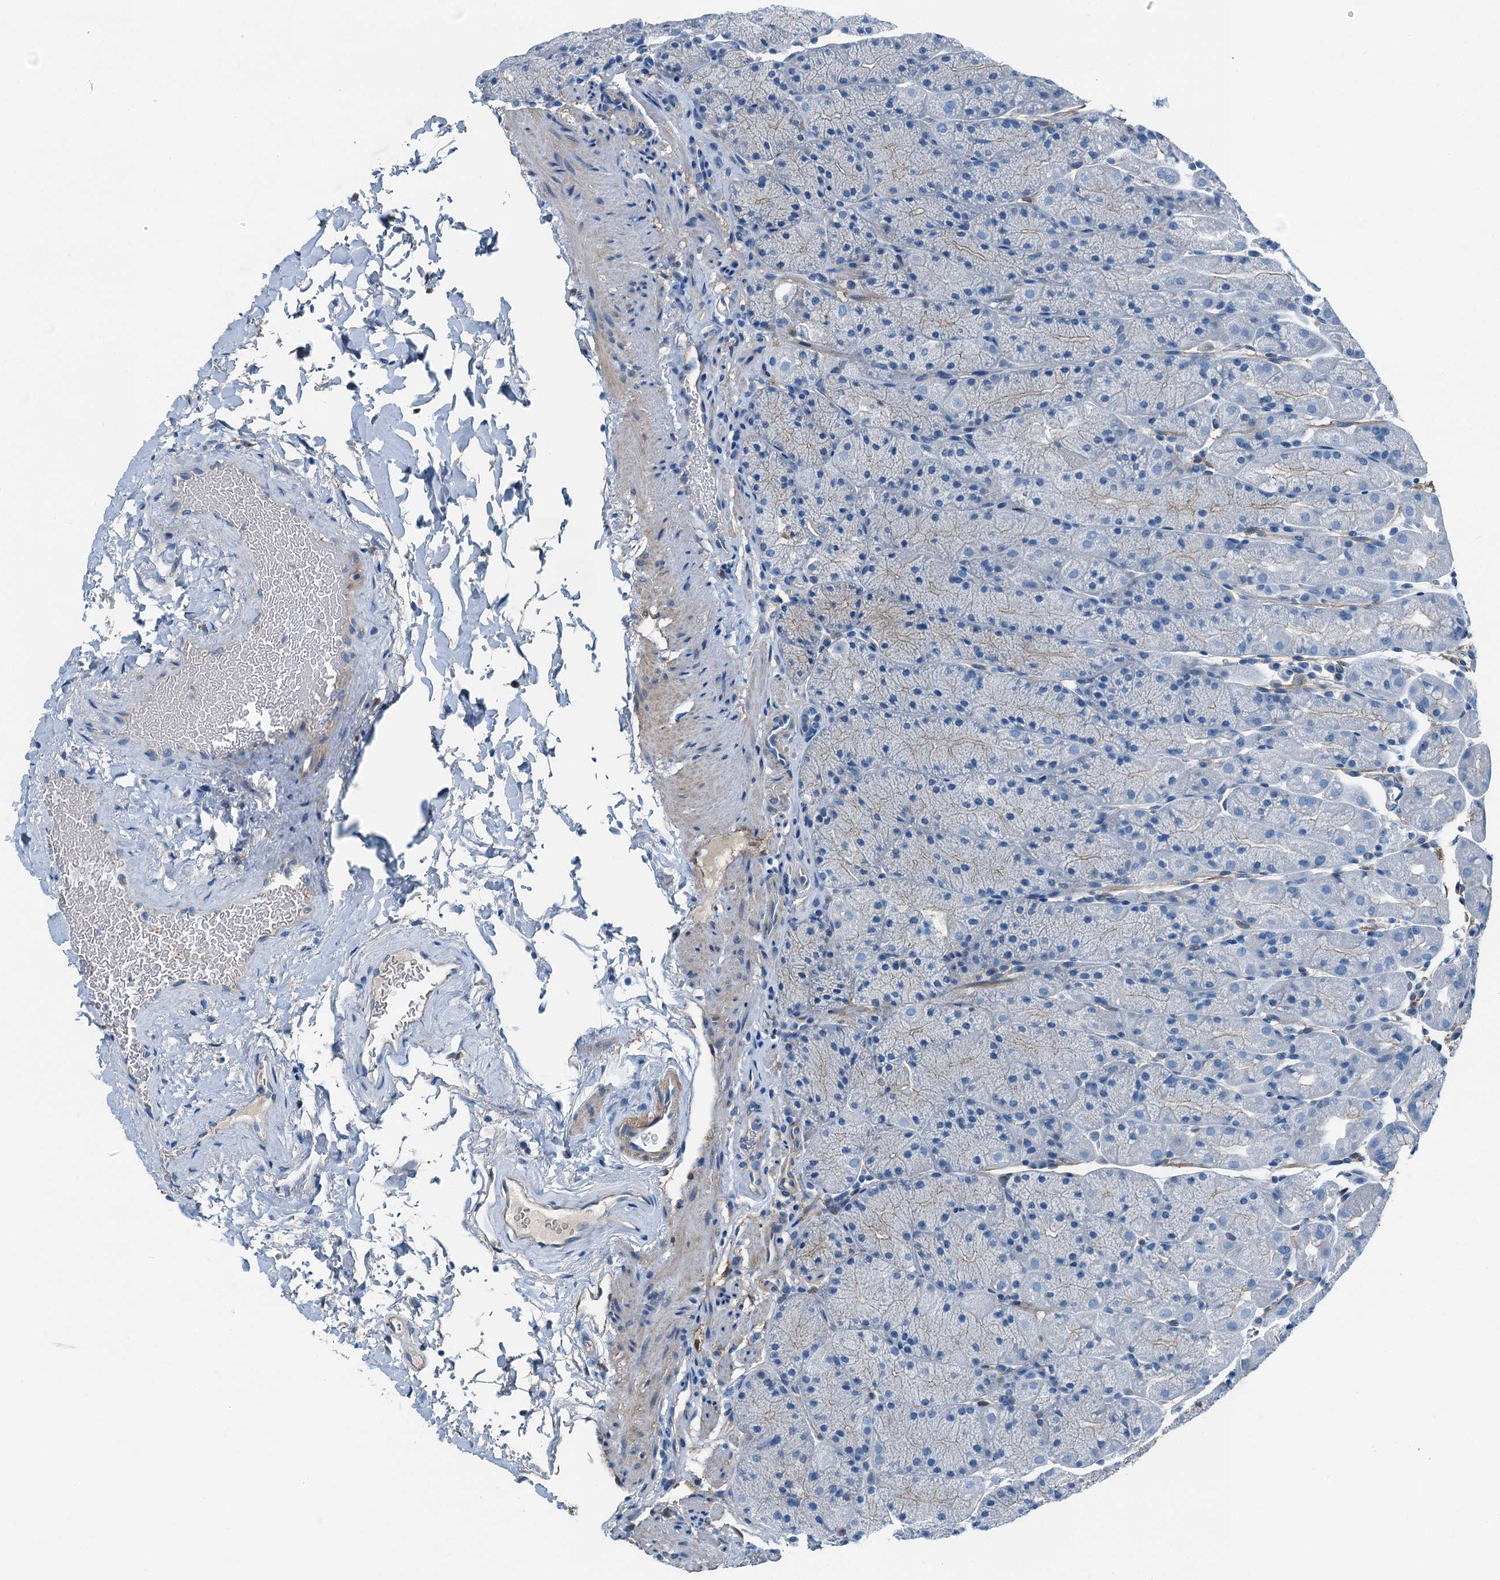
{"staining": {"intensity": "weak", "quantity": "<25%", "location": "cytoplasmic/membranous"}, "tissue": "stomach", "cell_type": "Glandular cells", "image_type": "normal", "snomed": [{"axis": "morphology", "description": "Normal tissue, NOS"}, {"axis": "topography", "description": "Stomach, upper"}, {"axis": "topography", "description": "Stomach, lower"}], "caption": "DAB (3,3'-diaminobenzidine) immunohistochemical staining of unremarkable stomach reveals no significant positivity in glandular cells.", "gene": "RAB3IL1", "patient": {"sex": "male", "age": 67}}